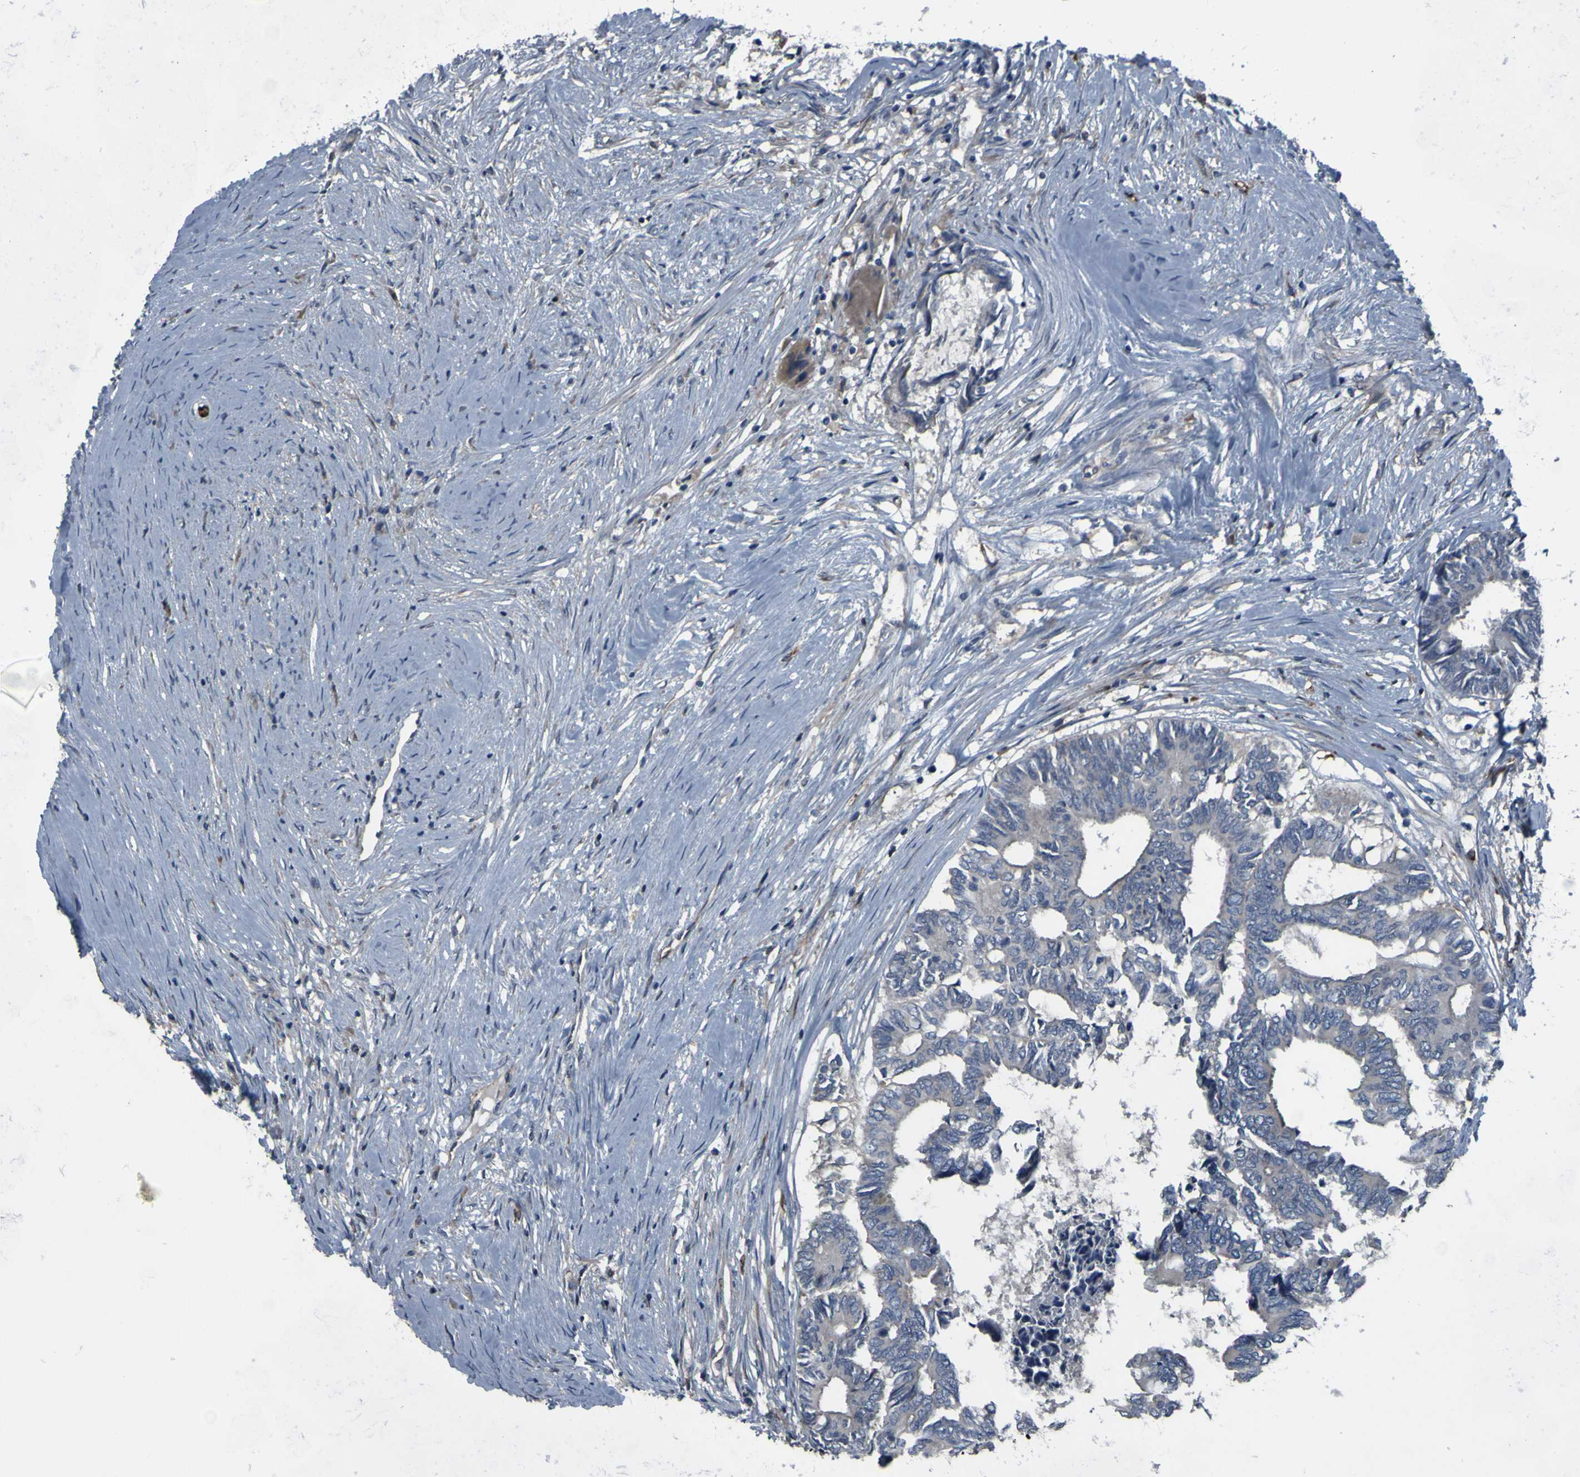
{"staining": {"intensity": "negative", "quantity": "none", "location": "none"}, "tissue": "colorectal cancer", "cell_type": "Tumor cells", "image_type": "cancer", "snomed": [{"axis": "morphology", "description": "Adenocarcinoma, NOS"}, {"axis": "topography", "description": "Rectum"}], "caption": "The immunohistochemistry histopathology image has no significant positivity in tumor cells of colorectal cancer tissue.", "gene": "GRAMD1A", "patient": {"sex": "male", "age": 63}}